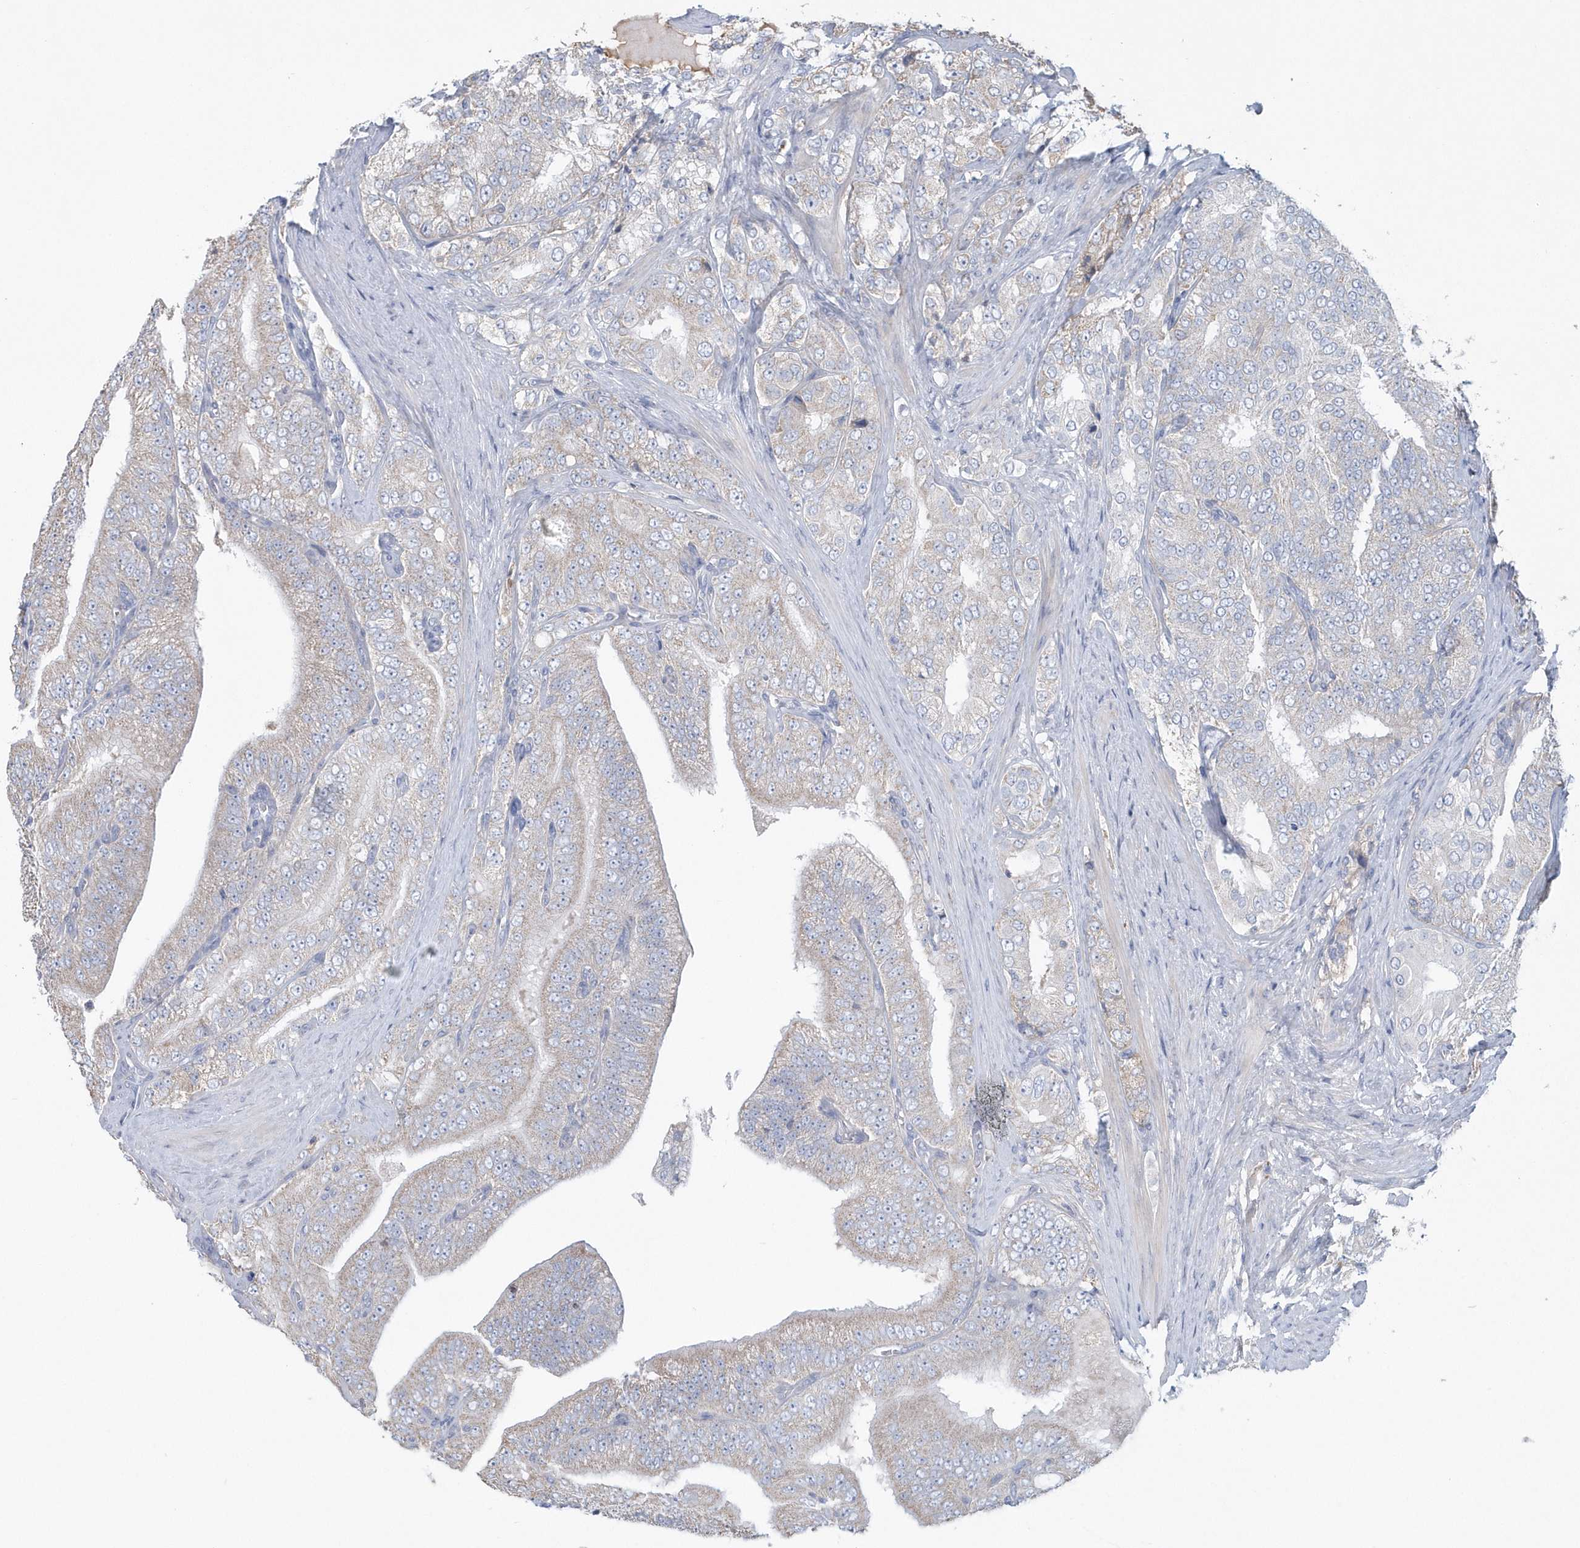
{"staining": {"intensity": "negative", "quantity": "none", "location": "none"}, "tissue": "prostate cancer", "cell_type": "Tumor cells", "image_type": "cancer", "snomed": [{"axis": "morphology", "description": "Adenocarcinoma, High grade"}, {"axis": "topography", "description": "Prostate"}], "caption": "High magnification brightfield microscopy of prostate cancer (high-grade adenocarcinoma) stained with DAB (3,3'-diaminobenzidine) (brown) and counterstained with hematoxylin (blue): tumor cells show no significant positivity.", "gene": "SPATA18", "patient": {"sex": "male", "age": 58}}